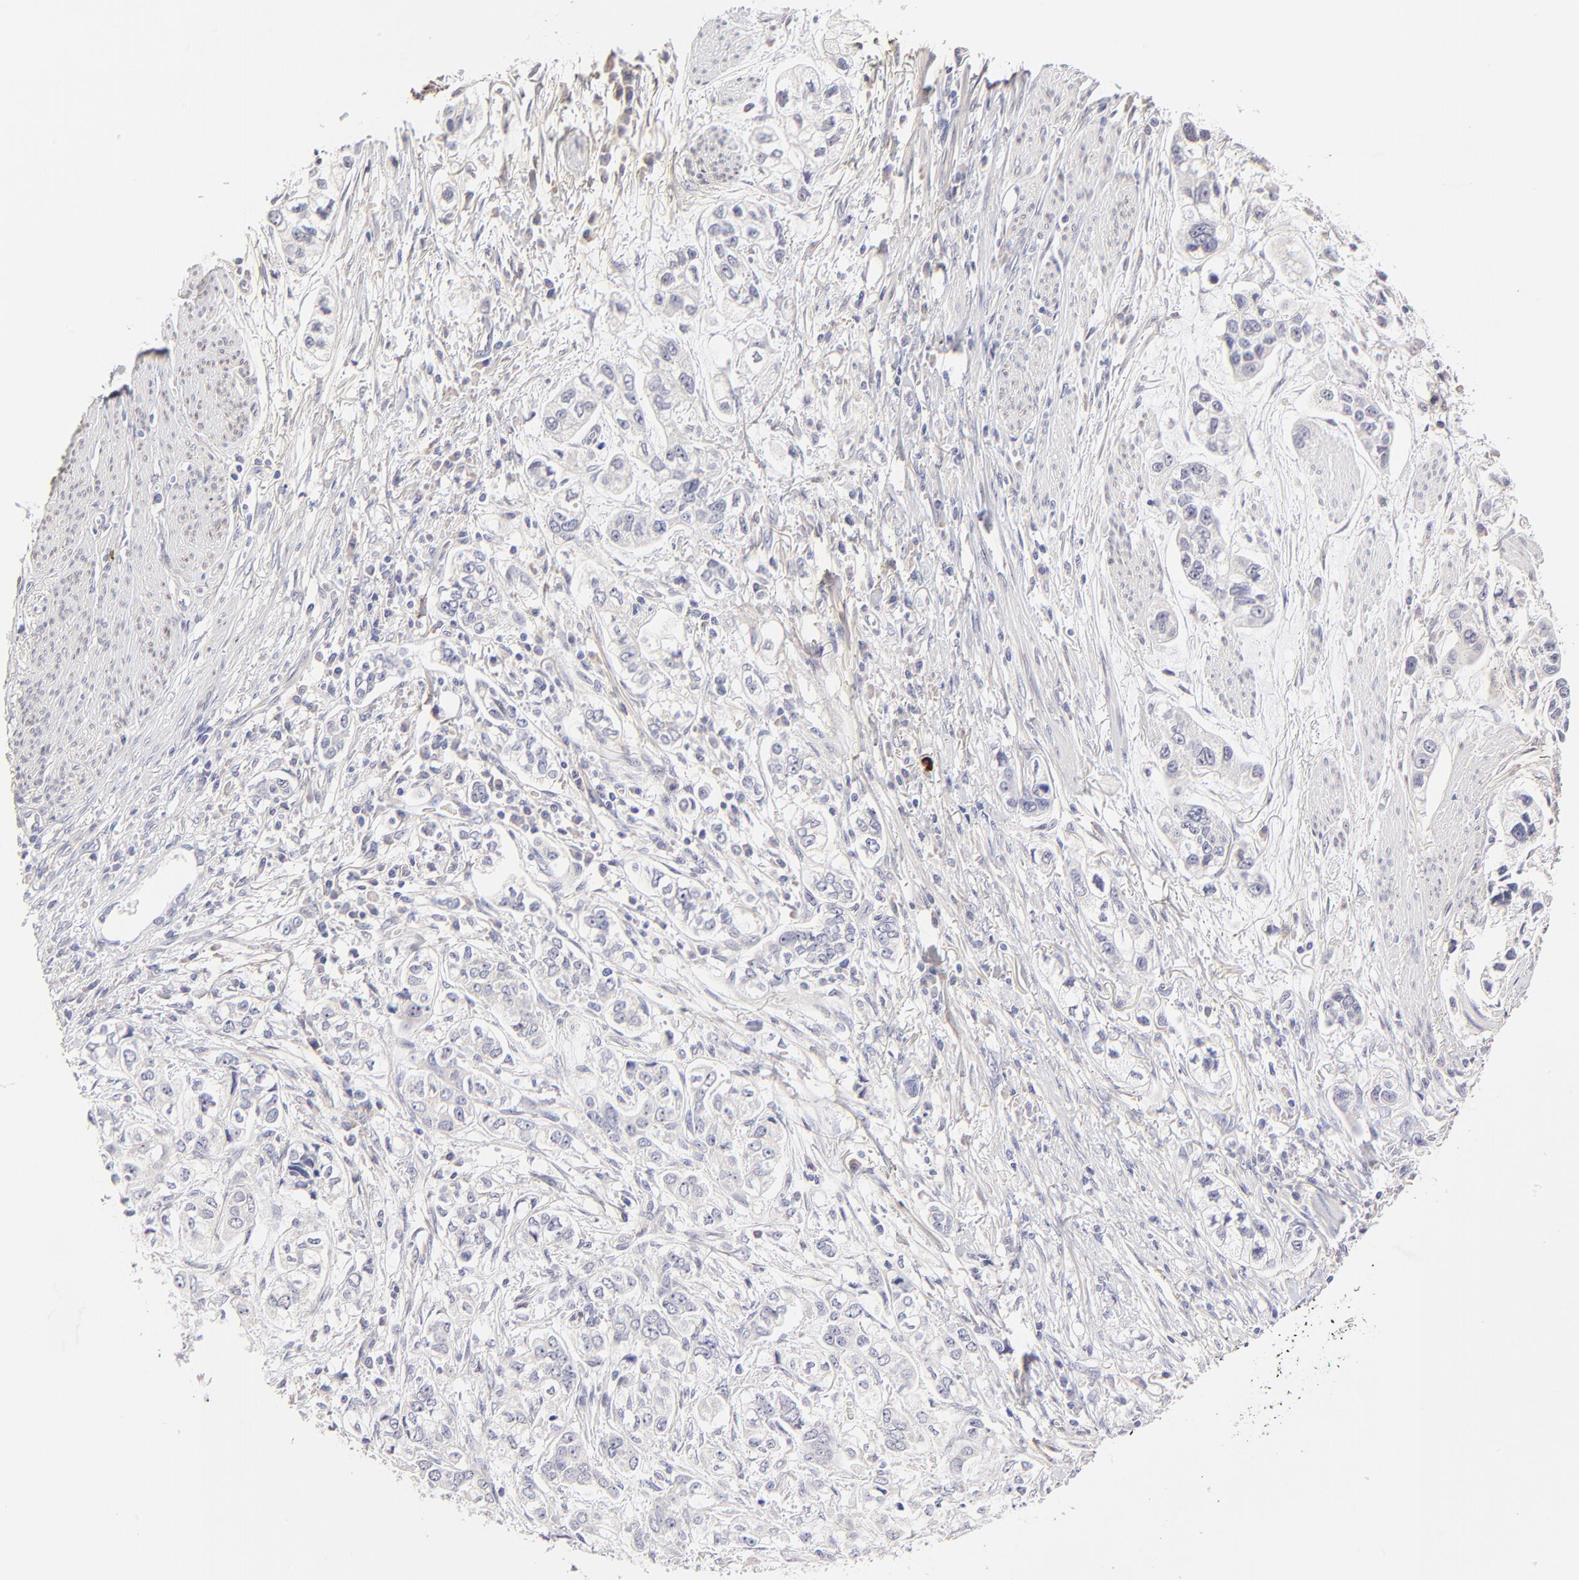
{"staining": {"intensity": "negative", "quantity": "none", "location": "none"}, "tissue": "stomach cancer", "cell_type": "Tumor cells", "image_type": "cancer", "snomed": [{"axis": "morphology", "description": "Adenocarcinoma, NOS"}, {"axis": "topography", "description": "Stomach, lower"}], "caption": "High power microscopy photomicrograph of an immunohistochemistry (IHC) micrograph of stomach adenocarcinoma, revealing no significant staining in tumor cells.", "gene": "BTG2", "patient": {"sex": "female", "age": 93}}